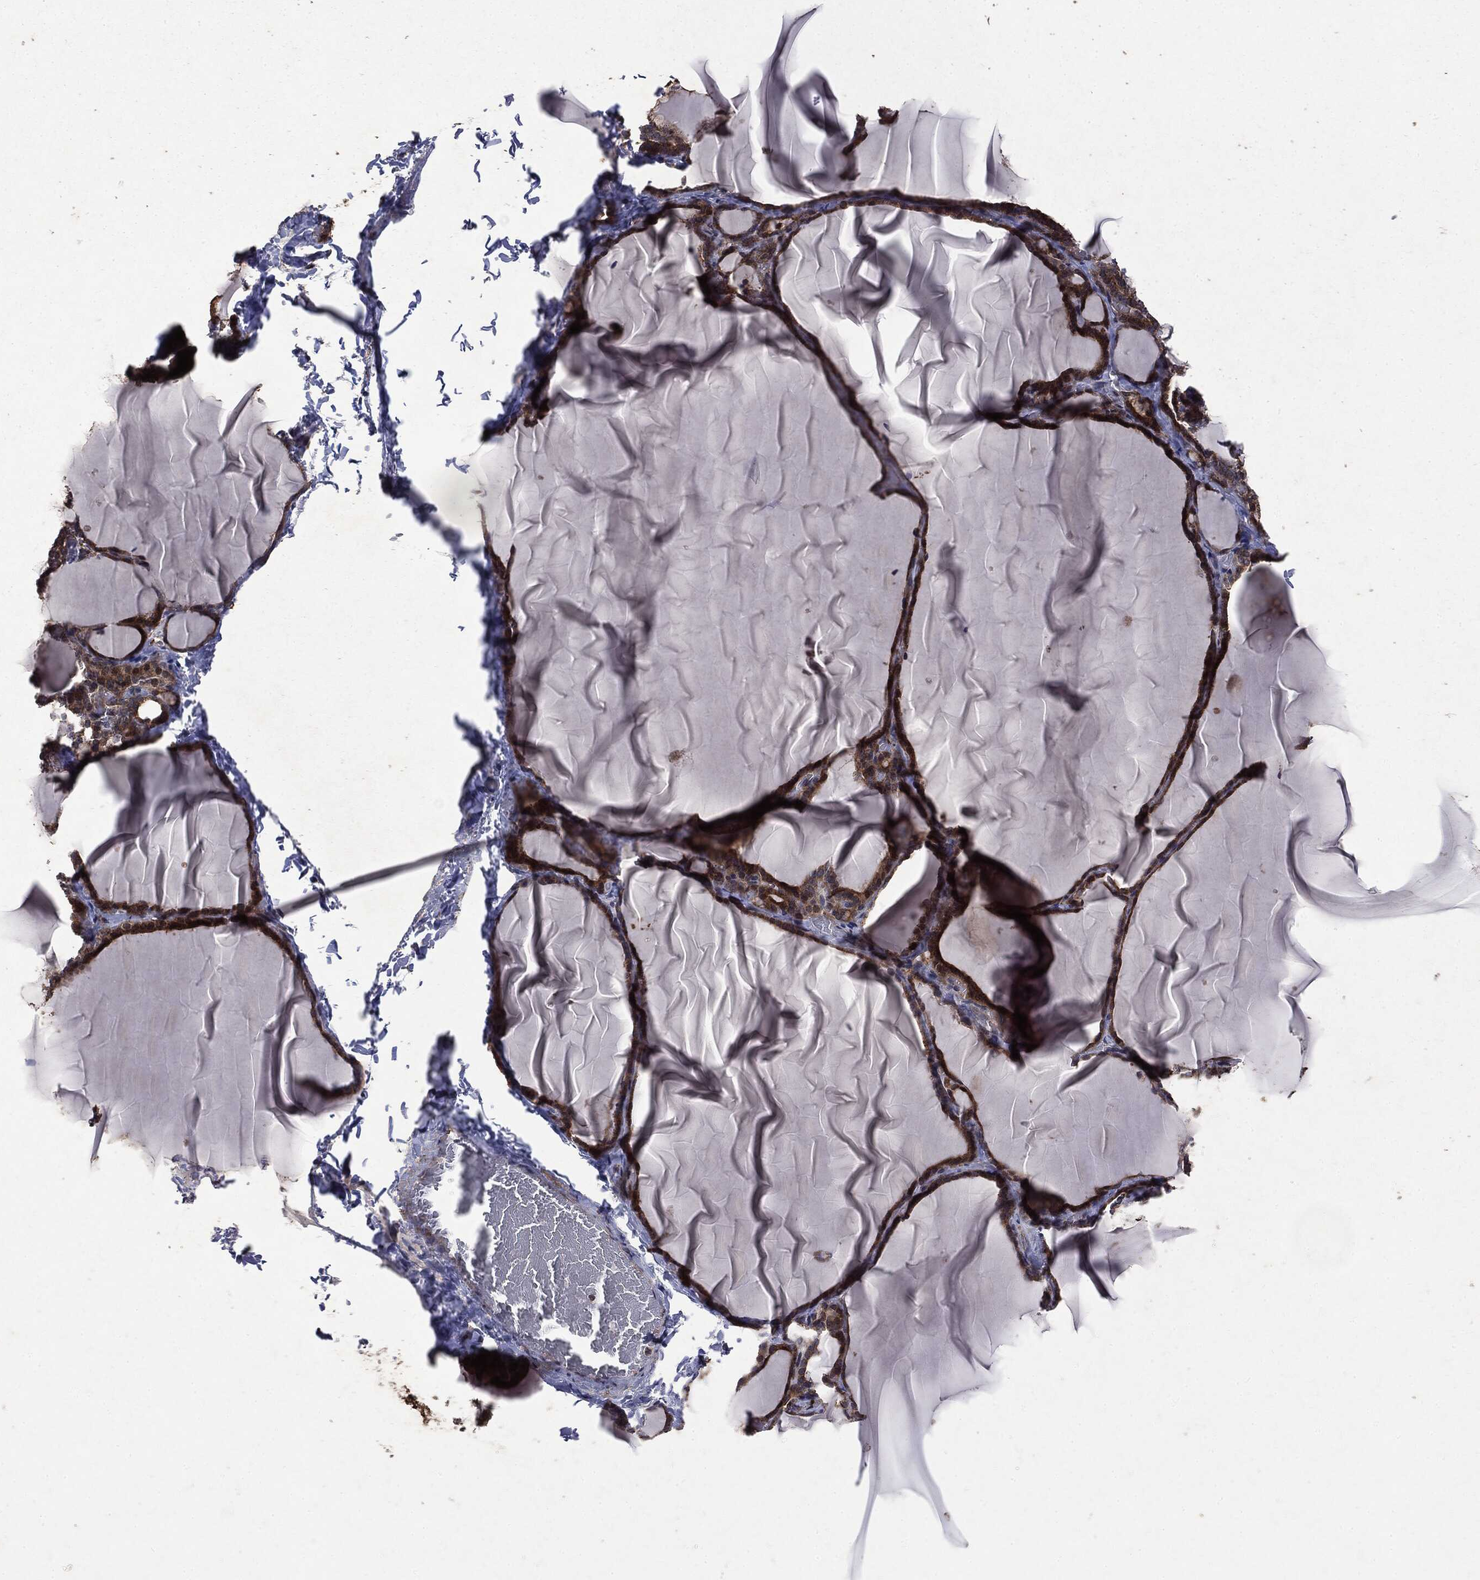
{"staining": {"intensity": "moderate", "quantity": ">75%", "location": "cytoplasmic/membranous"}, "tissue": "thyroid gland", "cell_type": "Glandular cells", "image_type": "normal", "snomed": [{"axis": "morphology", "description": "Normal tissue, NOS"}, {"axis": "morphology", "description": "Hyperplasia, NOS"}, {"axis": "topography", "description": "Thyroid gland"}], "caption": "Immunohistochemistry (DAB) staining of normal human thyroid gland reveals moderate cytoplasmic/membranous protein expression in about >75% of glandular cells. The staining was performed using DAB (3,3'-diaminobenzidine) to visualize the protein expression in brown, while the nuclei were stained in blue with hematoxylin (Magnification: 20x).", "gene": "PTEN", "patient": {"sex": "female", "age": 27}}